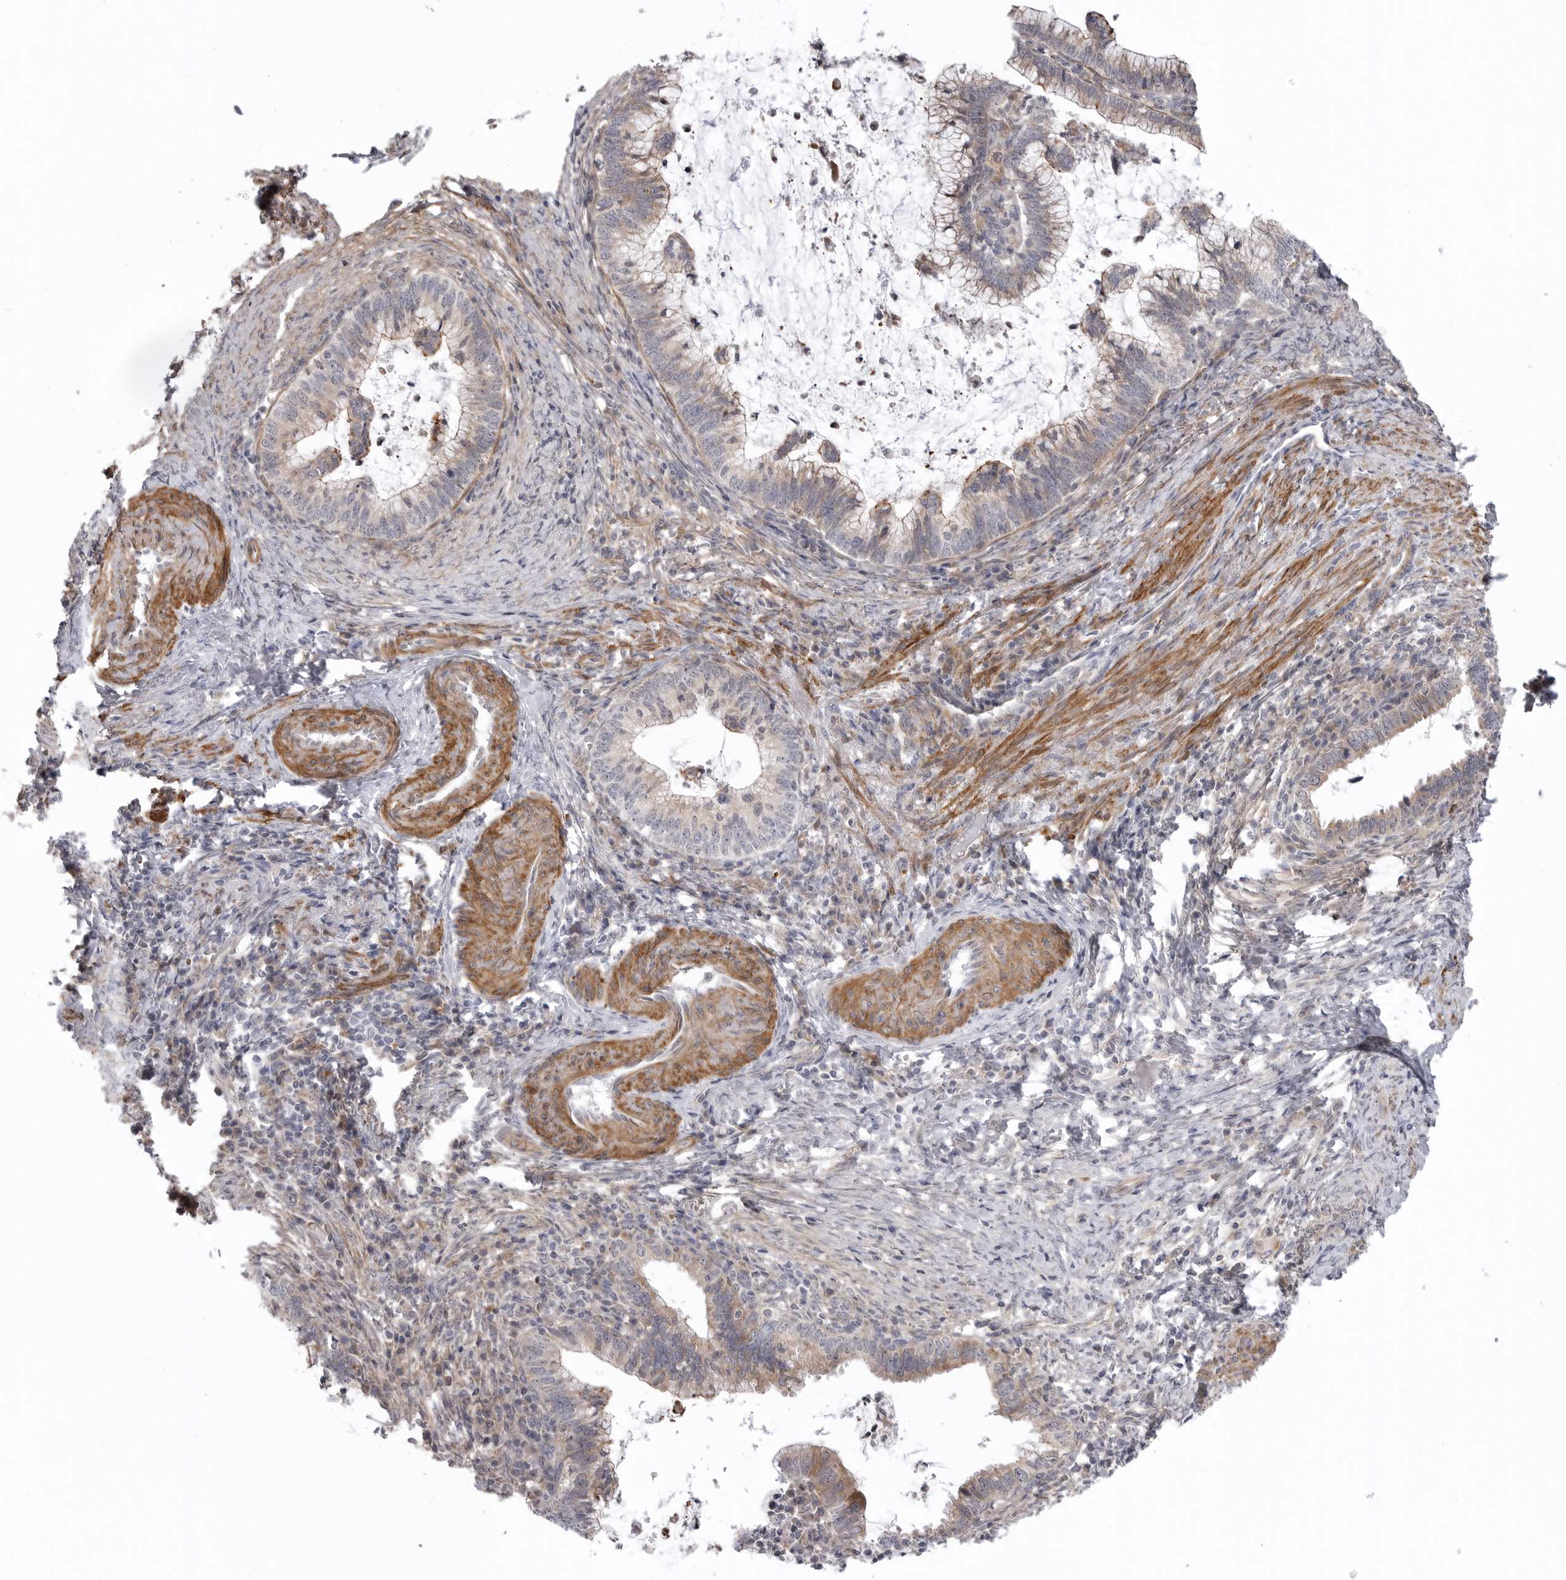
{"staining": {"intensity": "weak", "quantity": ">75%", "location": "cytoplasmic/membranous"}, "tissue": "cervical cancer", "cell_type": "Tumor cells", "image_type": "cancer", "snomed": [{"axis": "morphology", "description": "Adenocarcinoma, NOS"}, {"axis": "topography", "description": "Cervix"}], "caption": "The immunohistochemical stain highlights weak cytoplasmic/membranous expression in tumor cells of cervical cancer tissue.", "gene": "SCP2", "patient": {"sex": "female", "age": 36}}